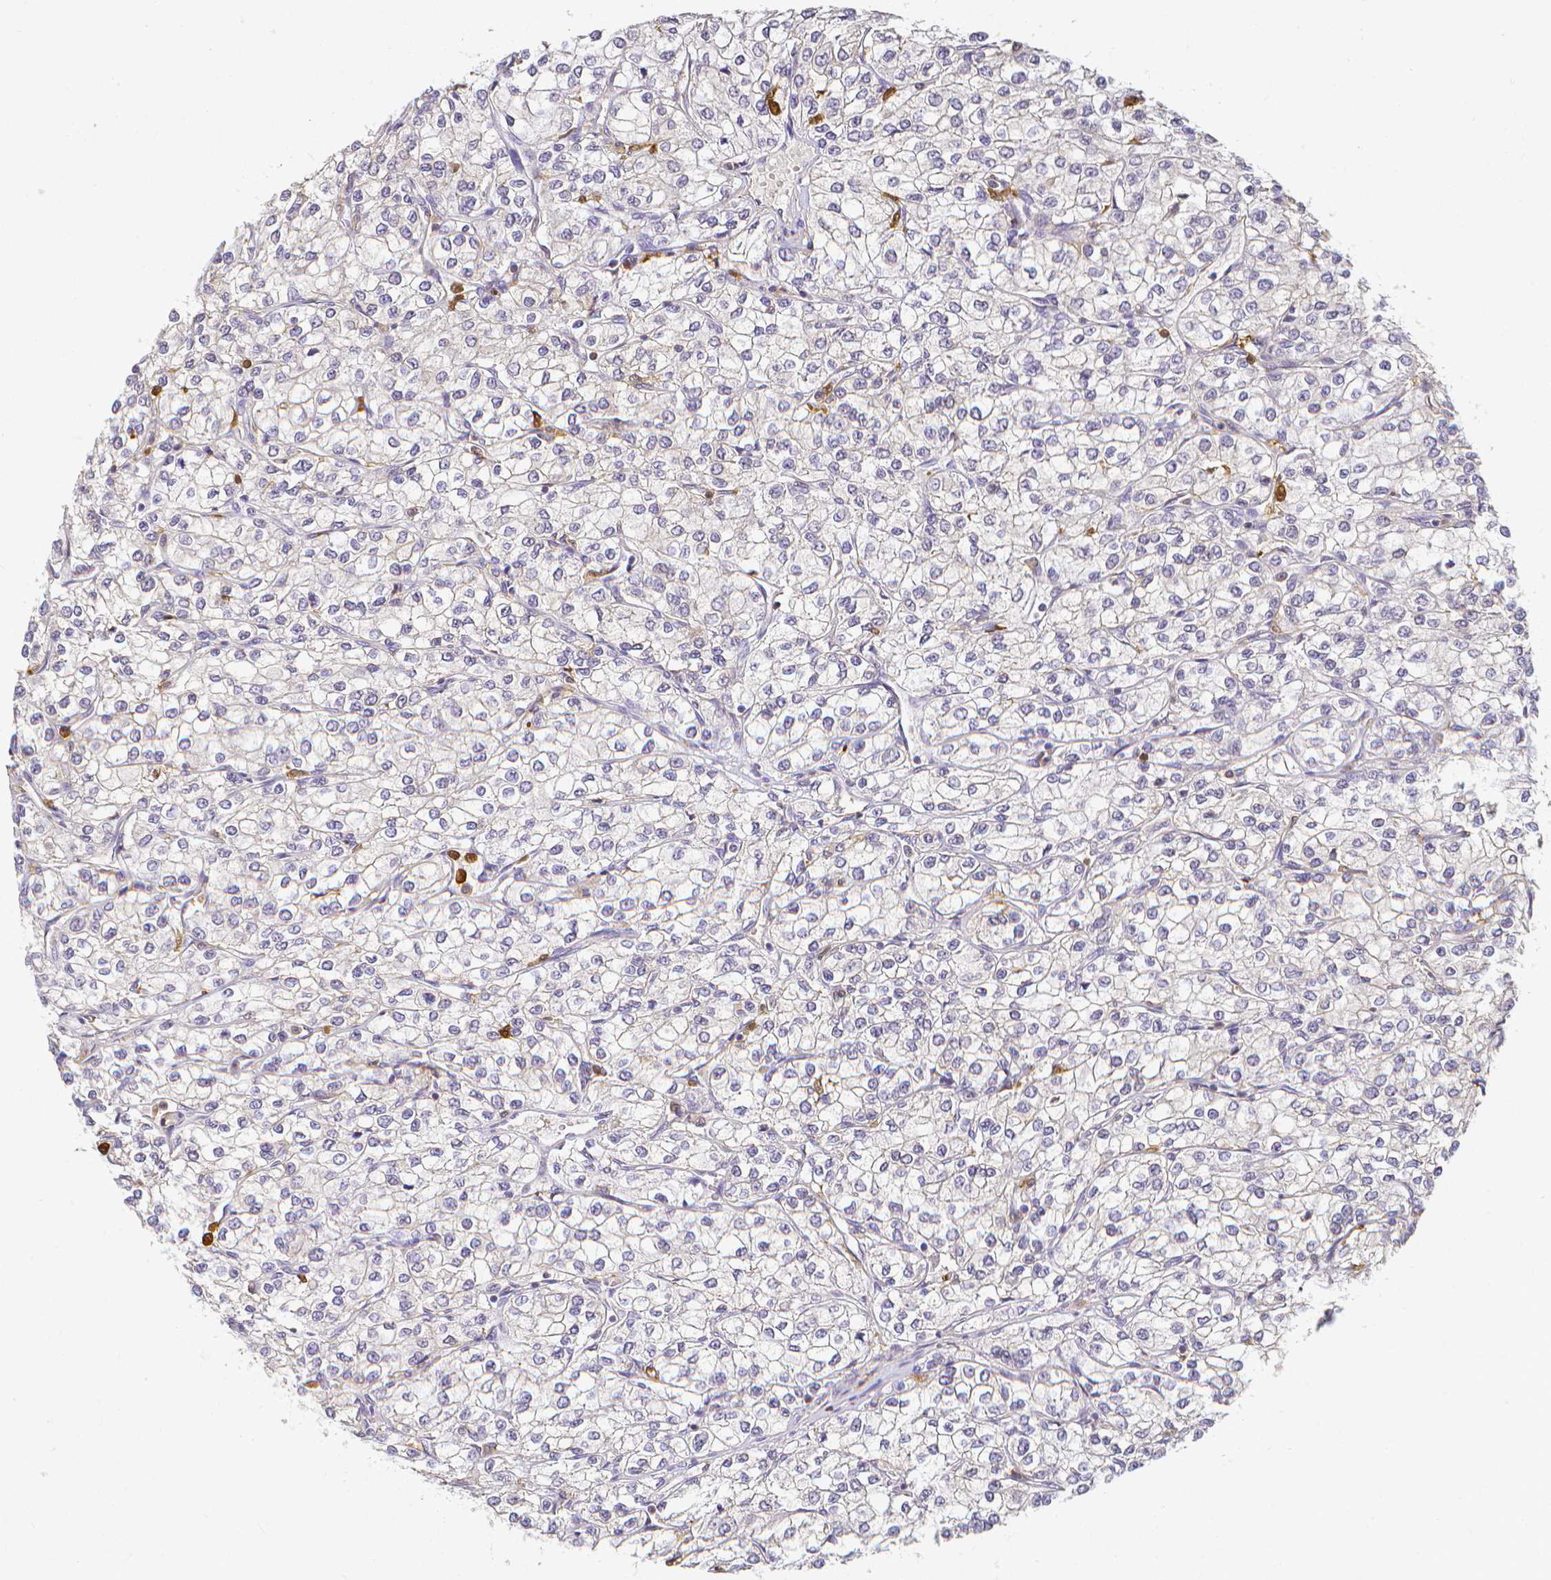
{"staining": {"intensity": "negative", "quantity": "none", "location": "none"}, "tissue": "renal cancer", "cell_type": "Tumor cells", "image_type": "cancer", "snomed": [{"axis": "morphology", "description": "Adenocarcinoma, NOS"}, {"axis": "topography", "description": "Kidney"}], "caption": "A photomicrograph of adenocarcinoma (renal) stained for a protein reveals no brown staining in tumor cells.", "gene": "COTL1", "patient": {"sex": "male", "age": 80}}